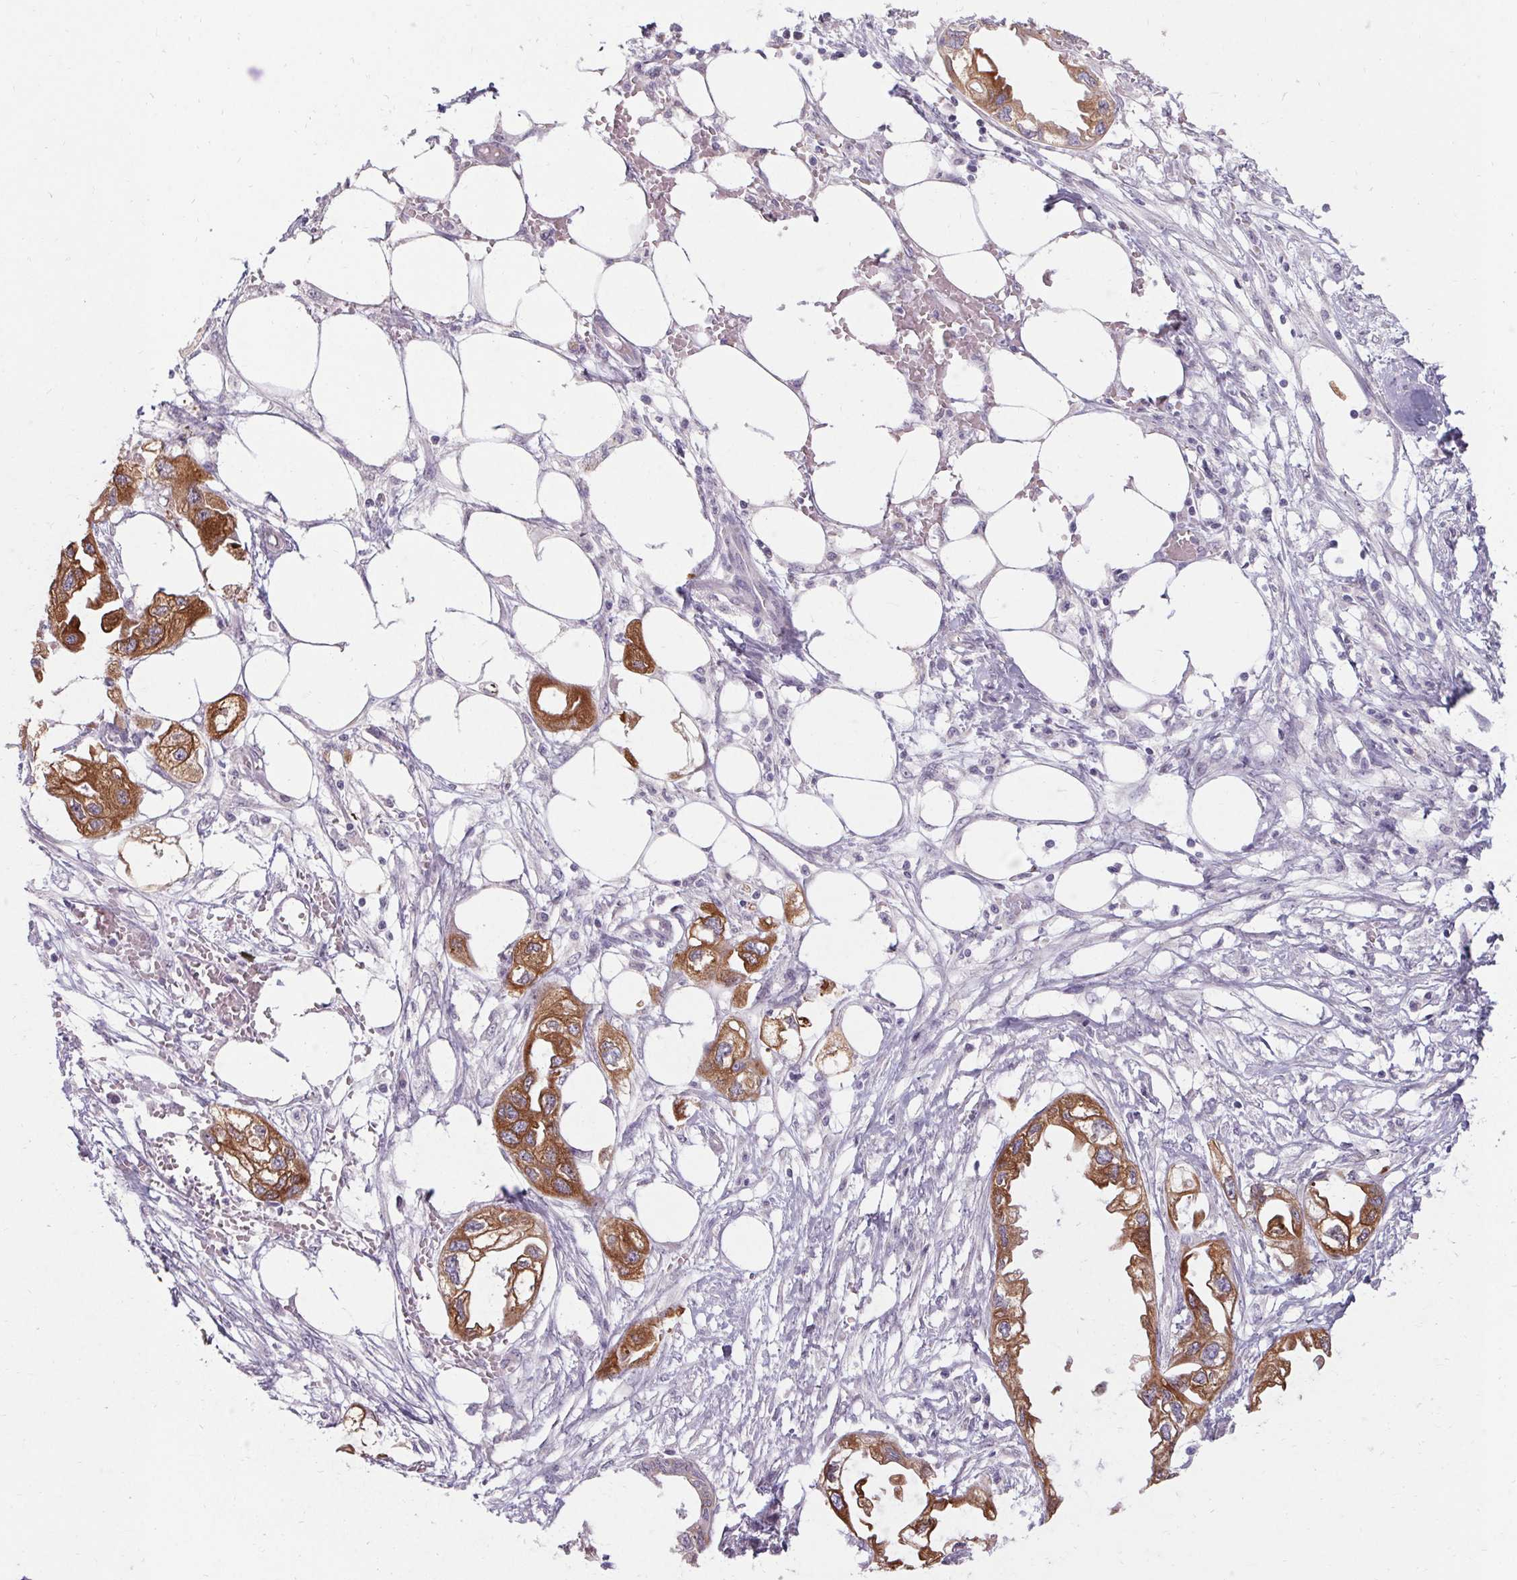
{"staining": {"intensity": "strong", "quantity": ">75%", "location": "cytoplasmic/membranous"}, "tissue": "endometrial cancer", "cell_type": "Tumor cells", "image_type": "cancer", "snomed": [{"axis": "morphology", "description": "Adenocarcinoma, NOS"}, {"axis": "morphology", "description": "Adenocarcinoma, metastatic, NOS"}, {"axis": "topography", "description": "Adipose tissue"}, {"axis": "topography", "description": "Endometrium"}], "caption": "A brown stain shows strong cytoplasmic/membranous staining of a protein in human endometrial cancer tumor cells.", "gene": "HSD17B3", "patient": {"sex": "female", "age": 67}}